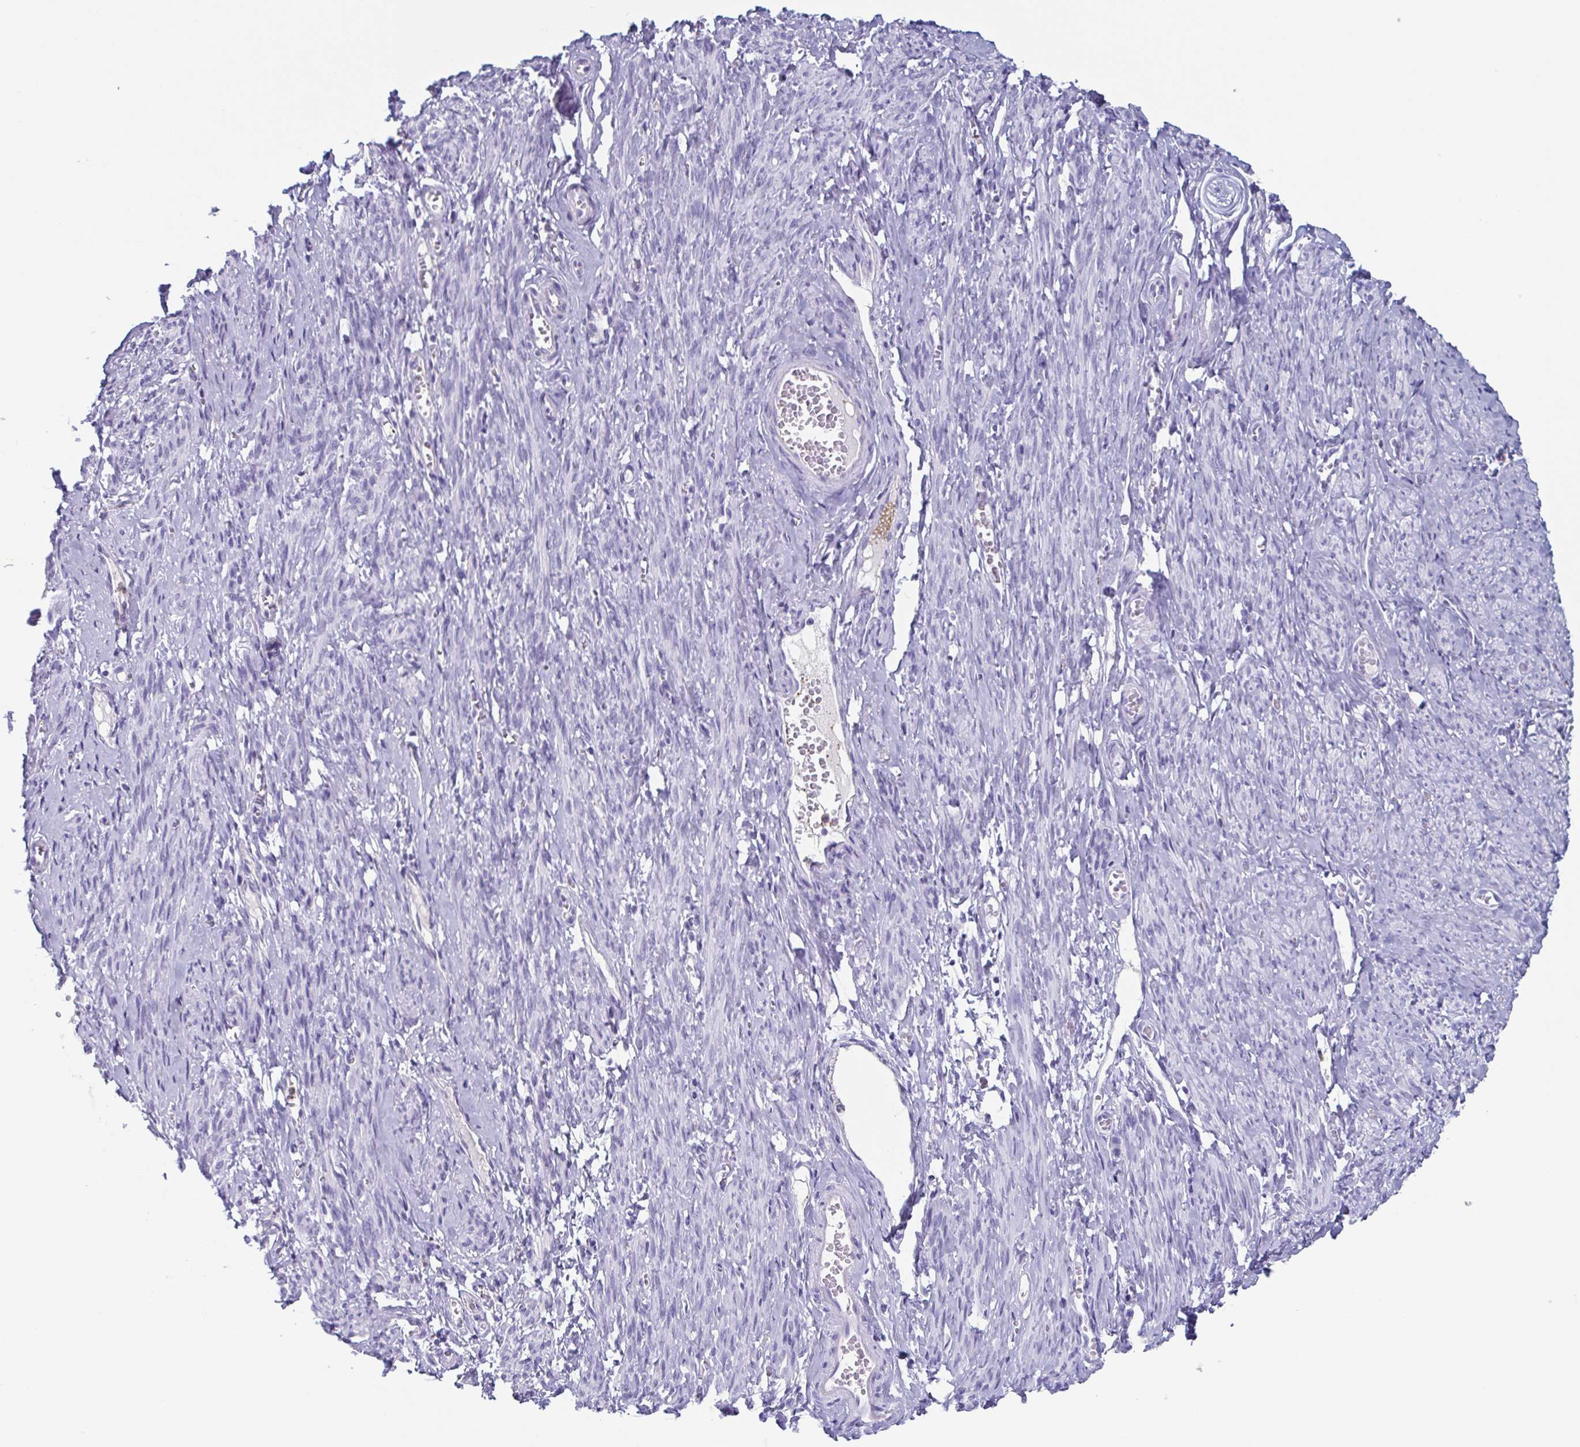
{"staining": {"intensity": "negative", "quantity": "none", "location": "none"}, "tissue": "smooth muscle", "cell_type": "Smooth muscle cells", "image_type": "normal", "snomed": [{"axis": "morphology", "description": "Normal tissue, NOS"}, {"axis": "topography", "description": "Smooth muscle"}], "caption": "This is an immunohistochemistry image of unremarkable human smooth muscle. There is no staining in smooth muscle cells.", "gene": "LYRM2", "patient": {"sex": "female", "age": 65}}